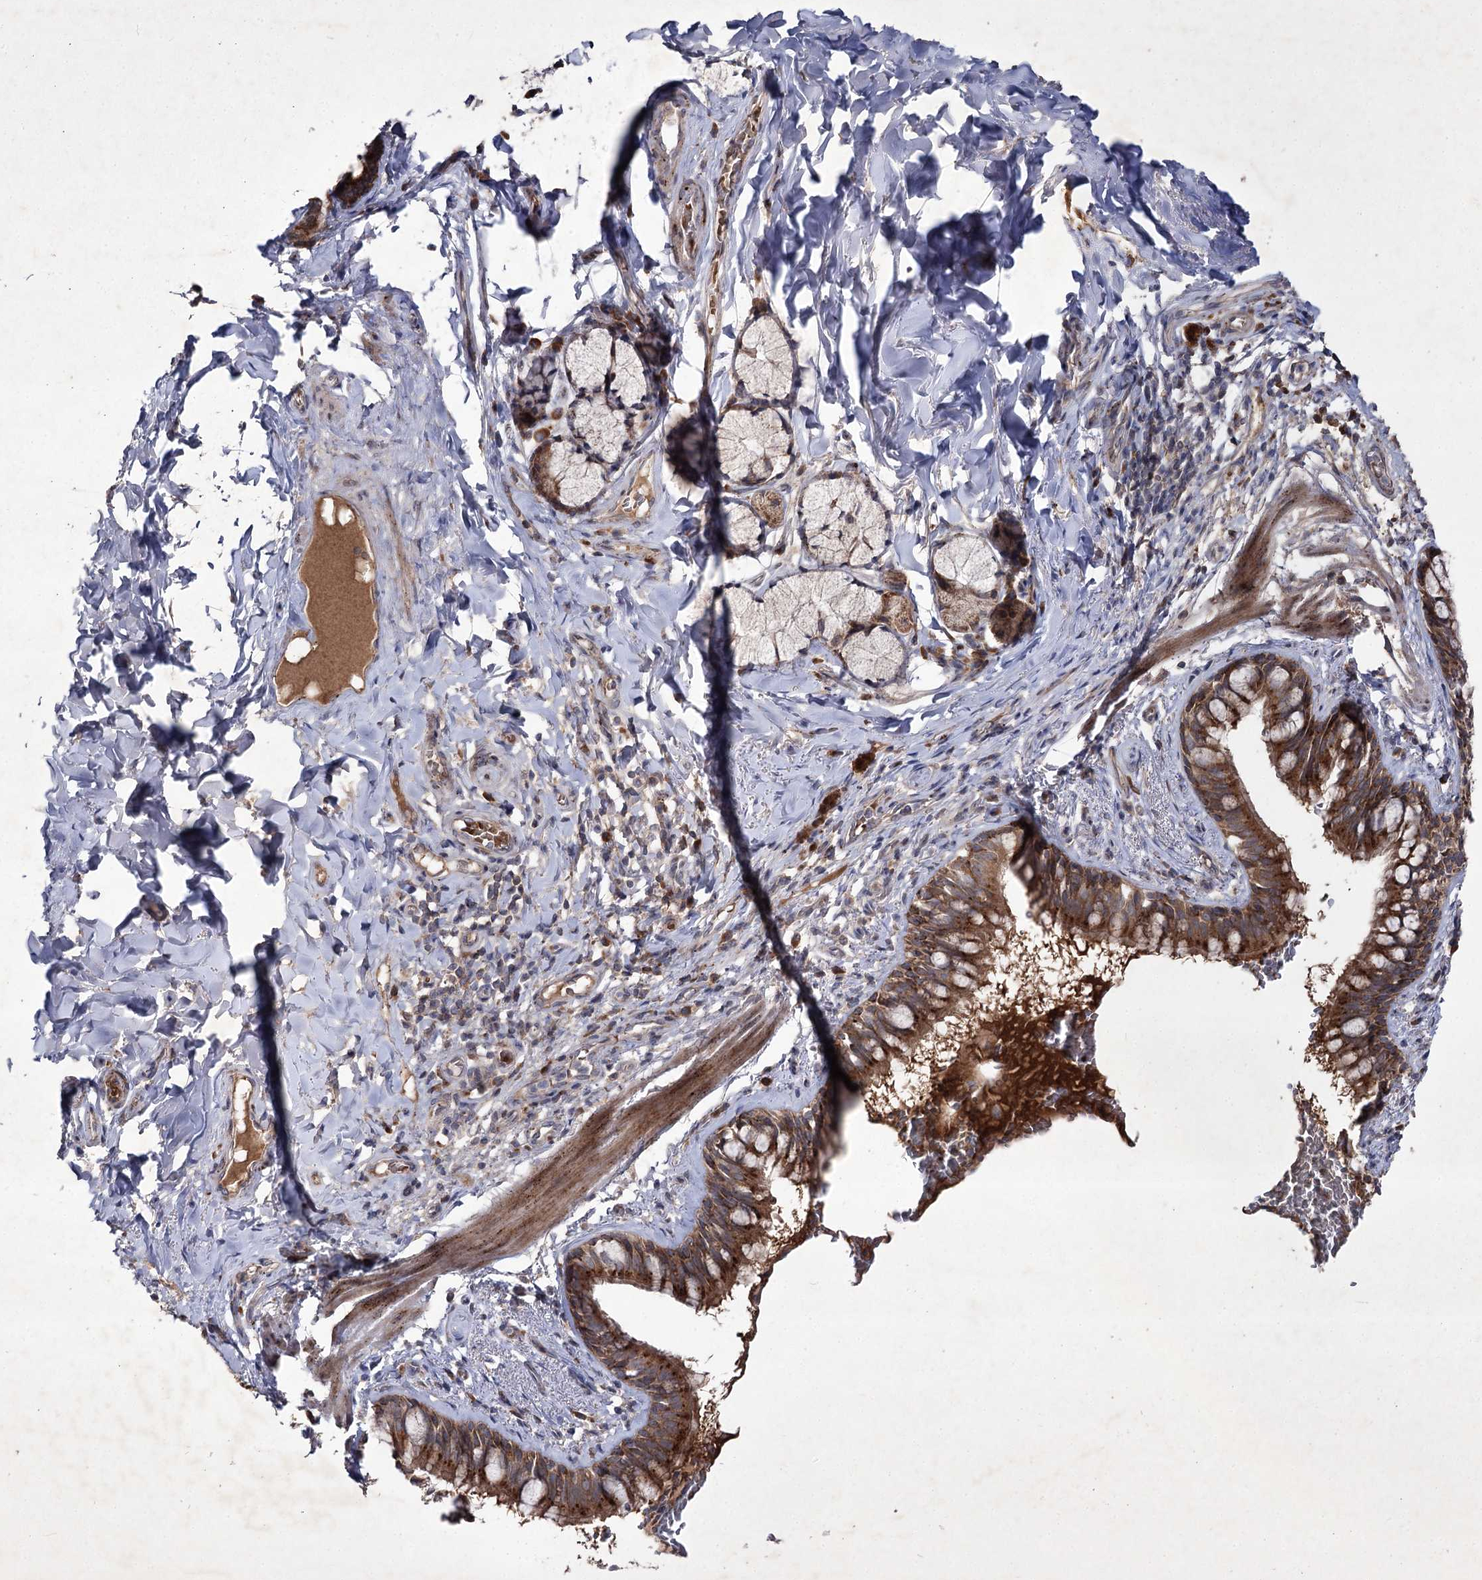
{"staining": {"intensity": "strong", "quantity": ">75%", "location": "cytoplasmic/membranous"}, "tissue": "bronchus", "cell_type": "Respiratory epithelial cells", "image_type": "normal", "snomed": [{"axis": "morphology", "description": "Normal tissue, NOS"}, {"axis": "topography", "description": "Cartilage tissue"}, {"axis": "topography", "description": "Bronchus"}], "caption": "Bronchus stained with DAB (3,3'-diaminobenzidine) immunohistochemistry exhibits high levels of strong cytoplasmic/membranous staining in about >75% of respiratory epithelial cells.", "gene": "ALG9", "patient": {"sex": "female", "age": 36}}